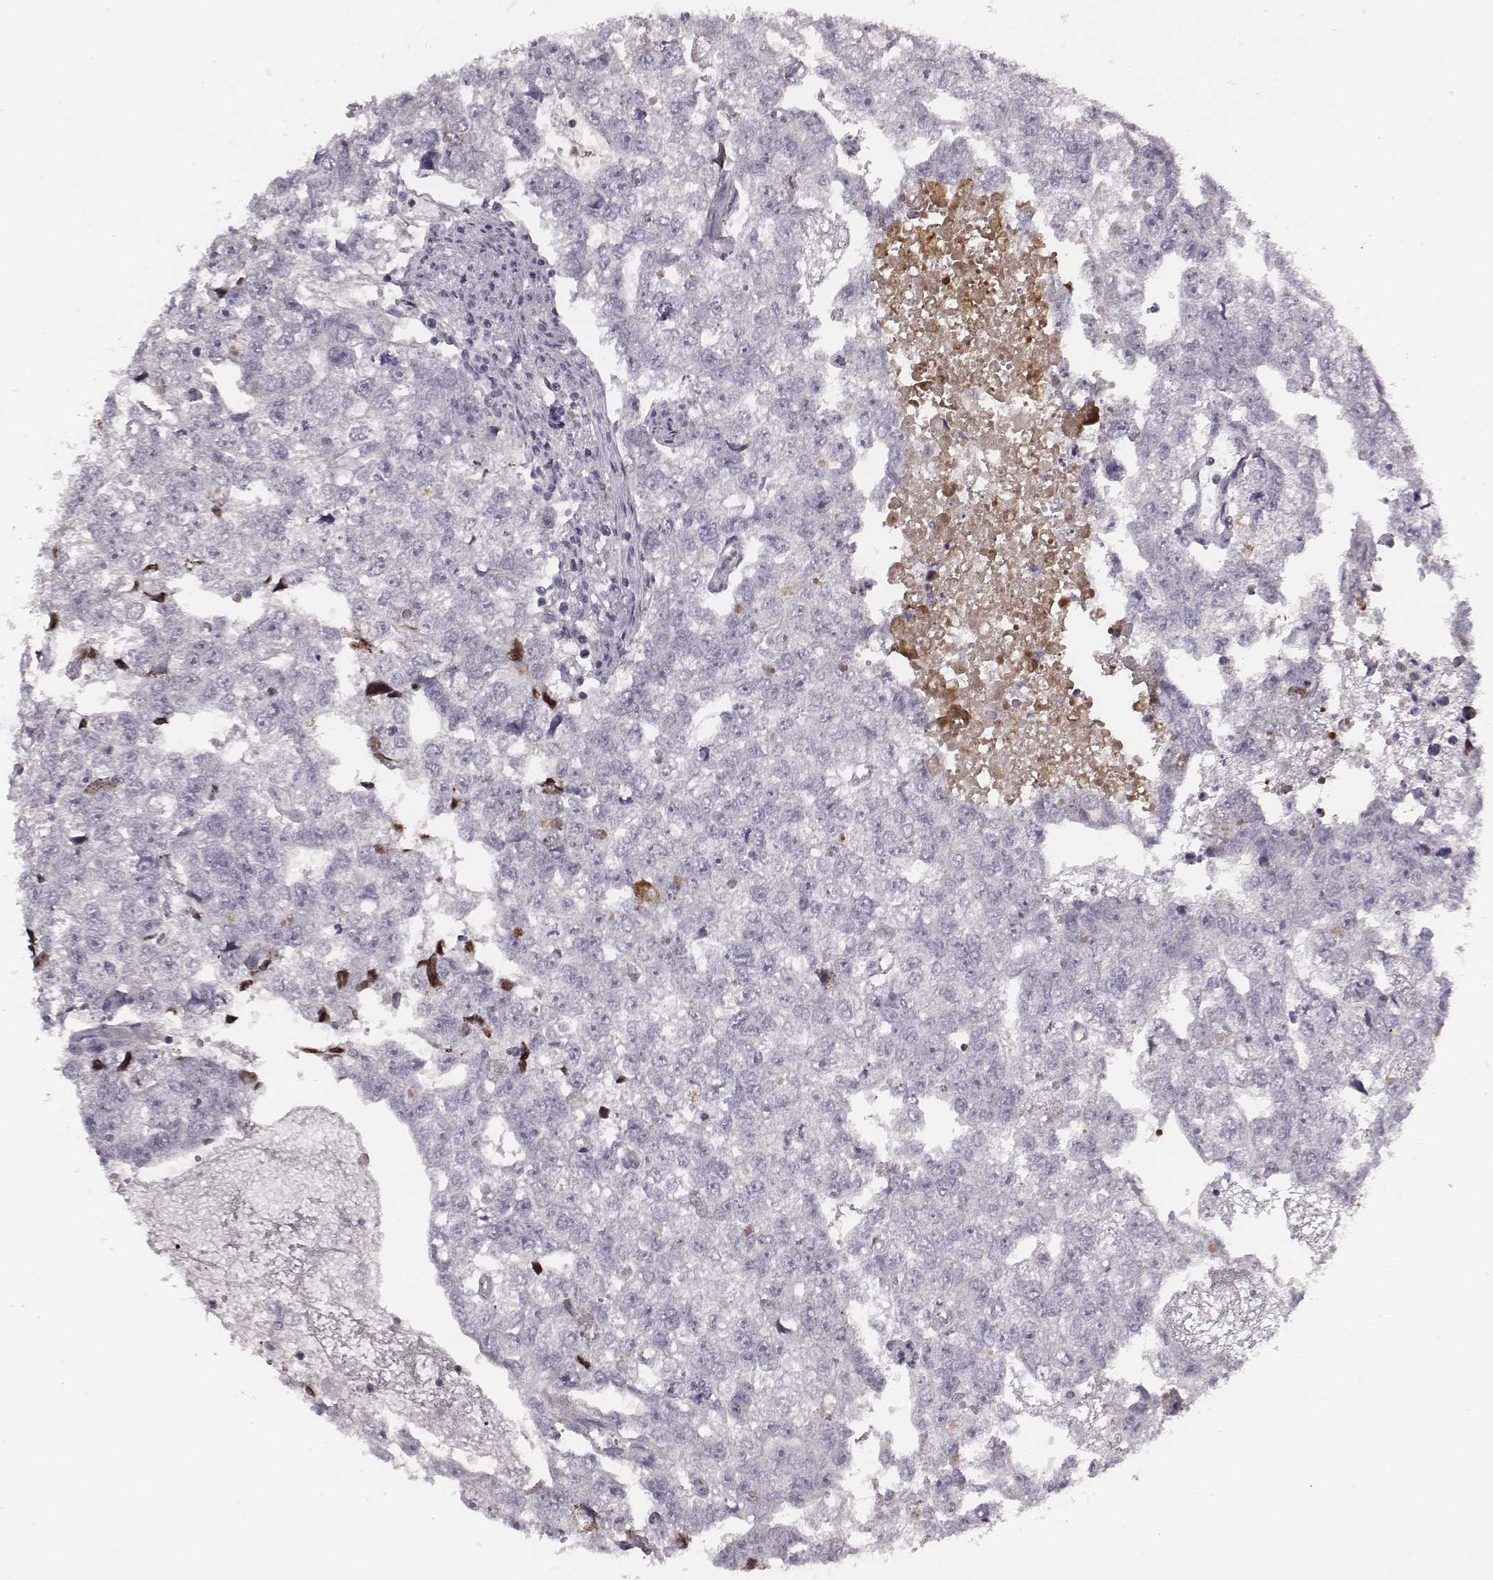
{"staining": {"intensity": "negative", "quantity": "none", "location": "none"}, "tissue": "testis cancer", "cell_type": "Tumor cells", "image_type": "cancer", "snomed": [{"axis": "morphology", "description": "Carcinoma, Embryonal, NOS"}, {"axis": "morphology", "description": "Teratoma, malignant, NOS"}, {"axis": "topography", "description": "Testis"}], "caption": "Tumor cells show no significant expression in malignant teratoma (testis).", "gene": "NDC1", "patient": {"sex": "male", "age": 44}}